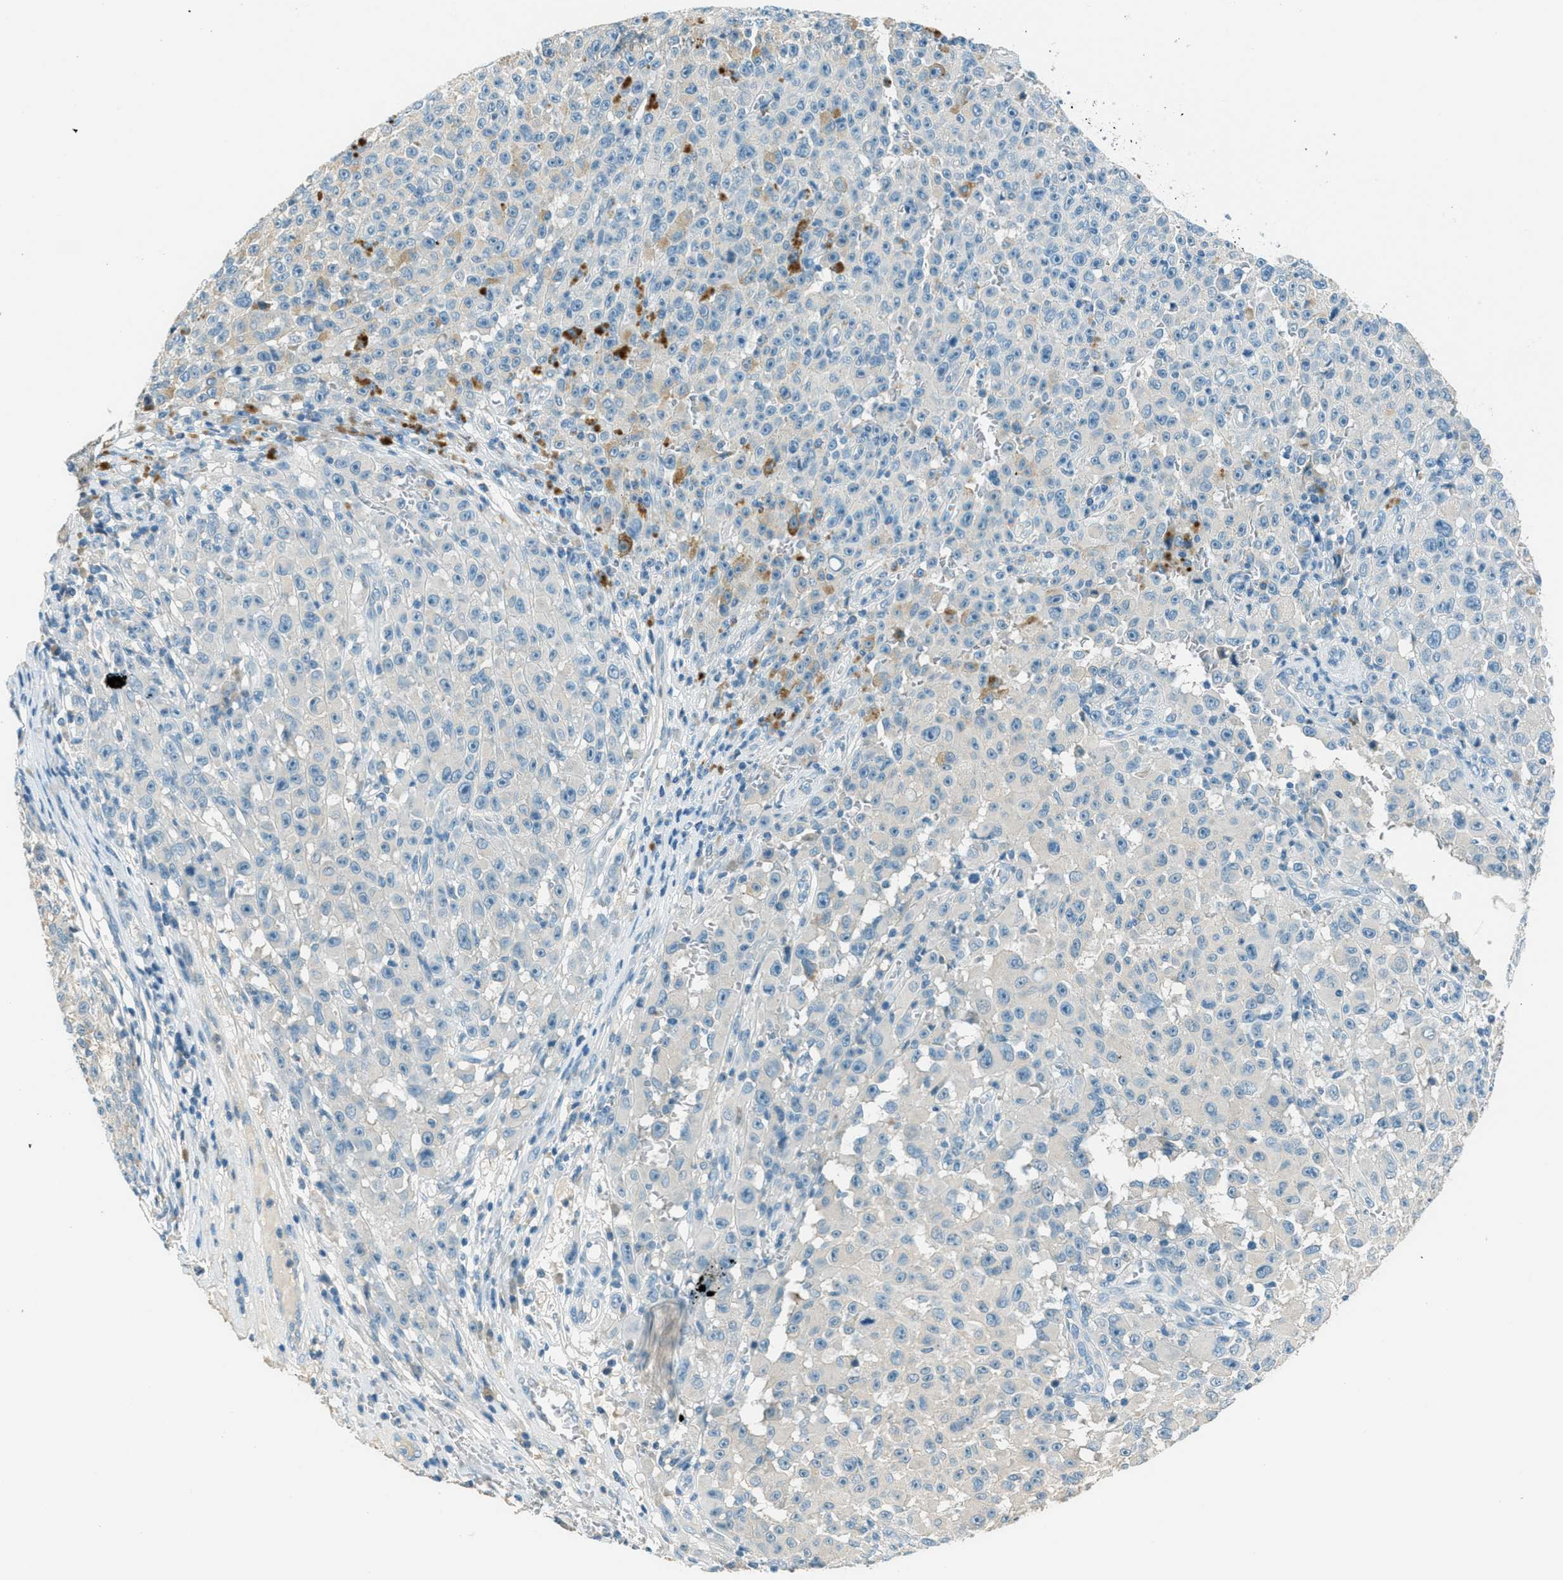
{"staining": {"intensity": "negative", "quantity": "none", "location": "none"}, "tissue": "melanoma", "cell_type": "Tumor cells", "image_type": "cancer", "snomed": [{"axis": "morphology", "description": "Malignant melanoma, NOS"}, {"axis": "topography", "description": "Skin"}], "caption": "Immunohistochemistry (IHC) micrograph of neoplastic tissue: human melanoma stained with DAB demonstrates no significant protein staining in tumor cells. (Brightfield microscopy of DAB immunohistochemistry at high magnification).", "gene": "MSLN", "patient": {"sex": "female", "age": 82}}